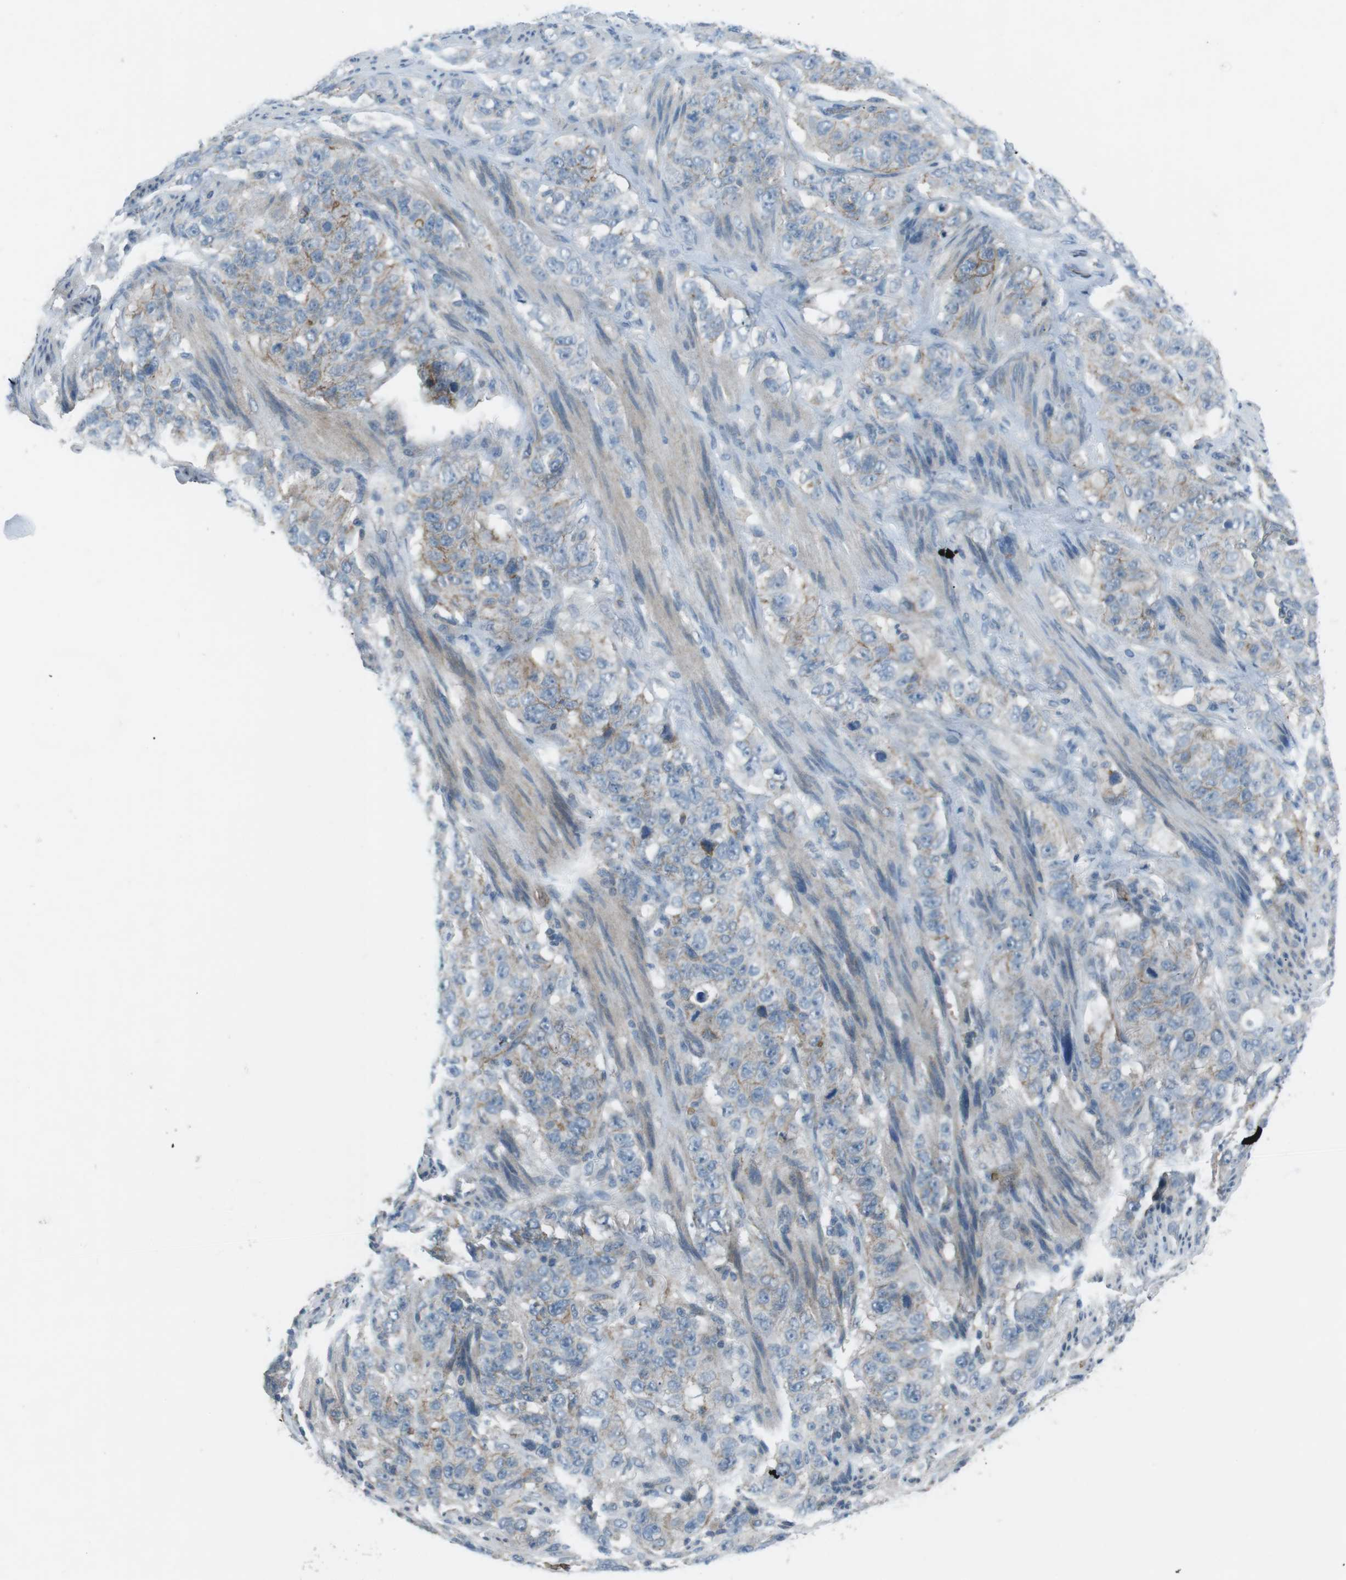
{"staining": {"intensity": "weak", "quantity": "25%-75%", "location": "cytoplasmic/membranous"}, "tissue": "stomach cancer", "cell_type": "Tumor cells", "image_type": "cancer", "snomed": [{"axis": "morphology", "description": "Adenocarcinoma, NOS"}, {"axis": "topography", "description": "Stomach"}], "caption": "About 25%-75% of tumor cells in stomach adenocarcinoma display weak cytoplasmic/membranous protein positivity as visualized by brown immunohistochemical staining.", "gene": "SPTA1", "patient": {"sex": "male", "age": 48}}